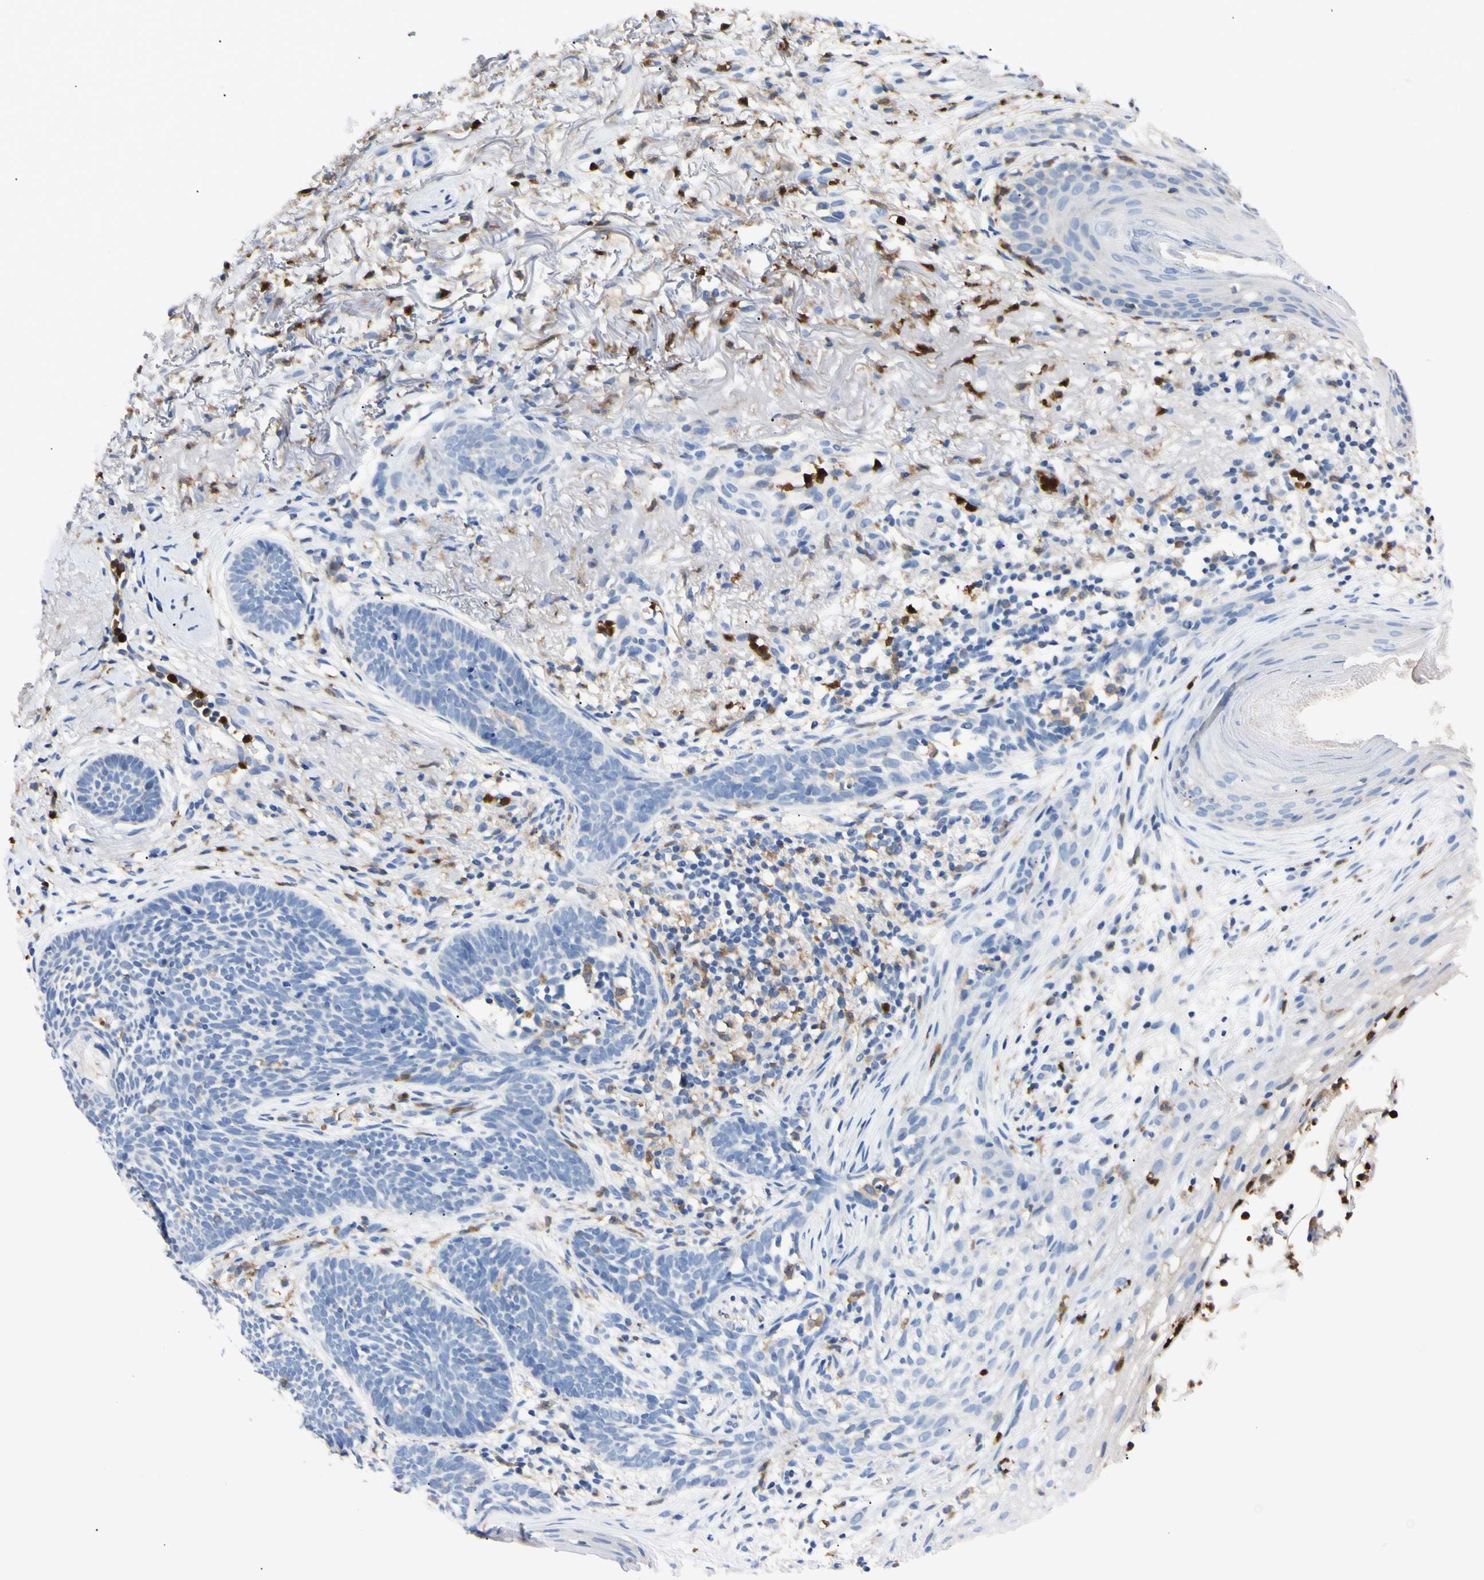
{"staining": {"intensity": "negative", "quantity": "none", "location": "none"}, "tissue": "skin cancer", "cell_type": "Tumor cells", "image_type": "cancer", "snomed": [{"axis": "morphology", "description": "Basal cell carcinoma"}, {"axis": "topography", "description": "Skin"}], "caption": "An immunohistochemistry (IHC) image of skin cancer is shown. There is no staining in tumor cells of skin cancer.", "gene": "NCF4", "patient": {"sex": "female", "age": 70}}